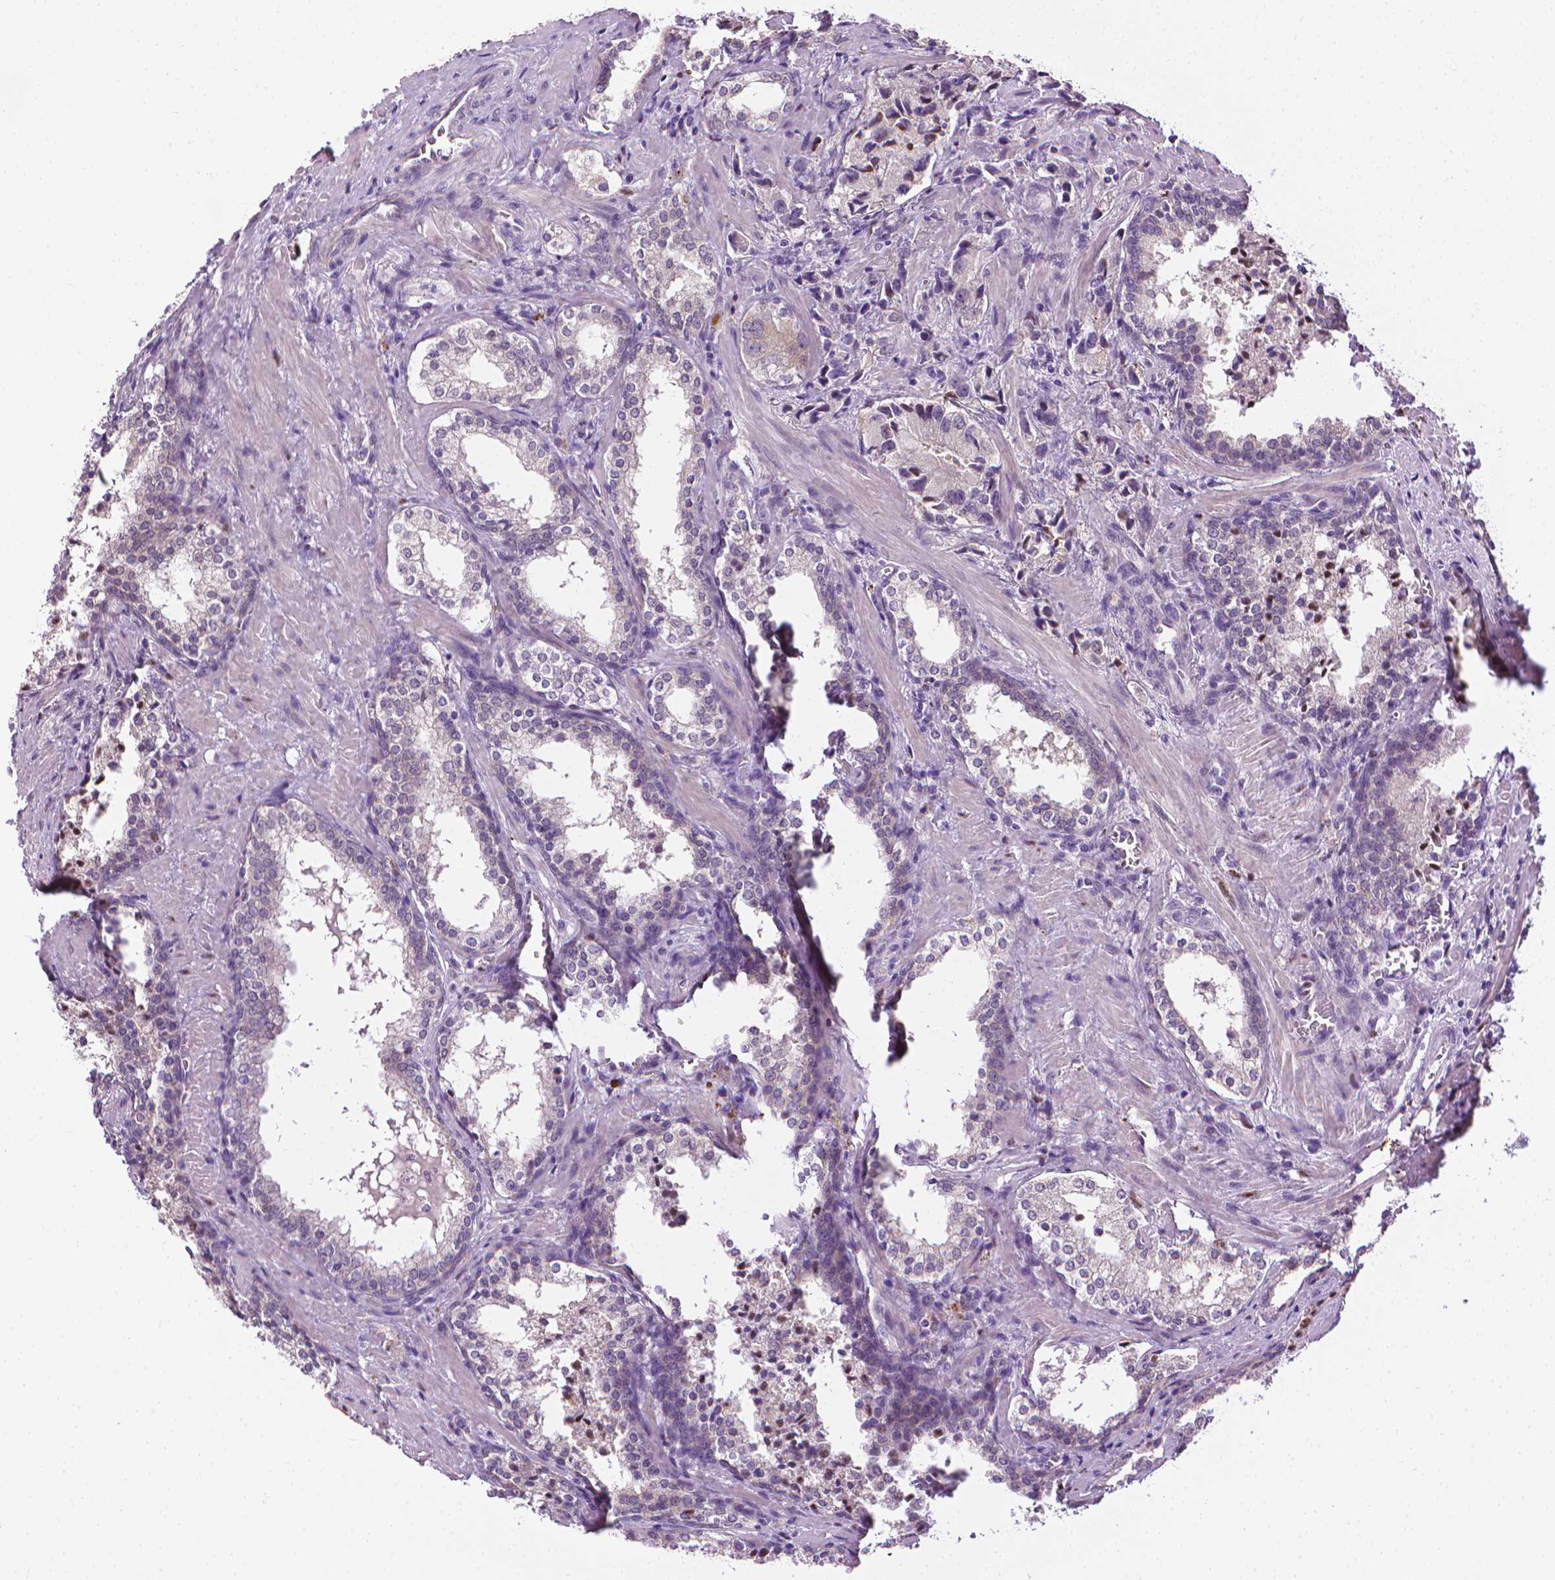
{"staining": {"intensity": "negative", "quantity": "none", "location": "none"}, "tissue": "prostate cancer", "cell_type": "Tumor cells", "image_type": "cancer", "snomed": [{"axis": "morphology", "description": "Adenocarcinoma, NOS"}, {"axis": "topography", "description": "Prostate and seminal vesicle, NOS"}], "caption": "Prostate cancer (adenocarcinoma) was stained to show a protein in brown. There is no significant positivity in tumor cells. The staining was performed using DAB to visualize the protein expression in brown, while the nuclei were stained in blue with hematoxylin (Magnification: 20x).", "gene": "MCOLN3", "patient": {"sex": "male", "age": 63}}